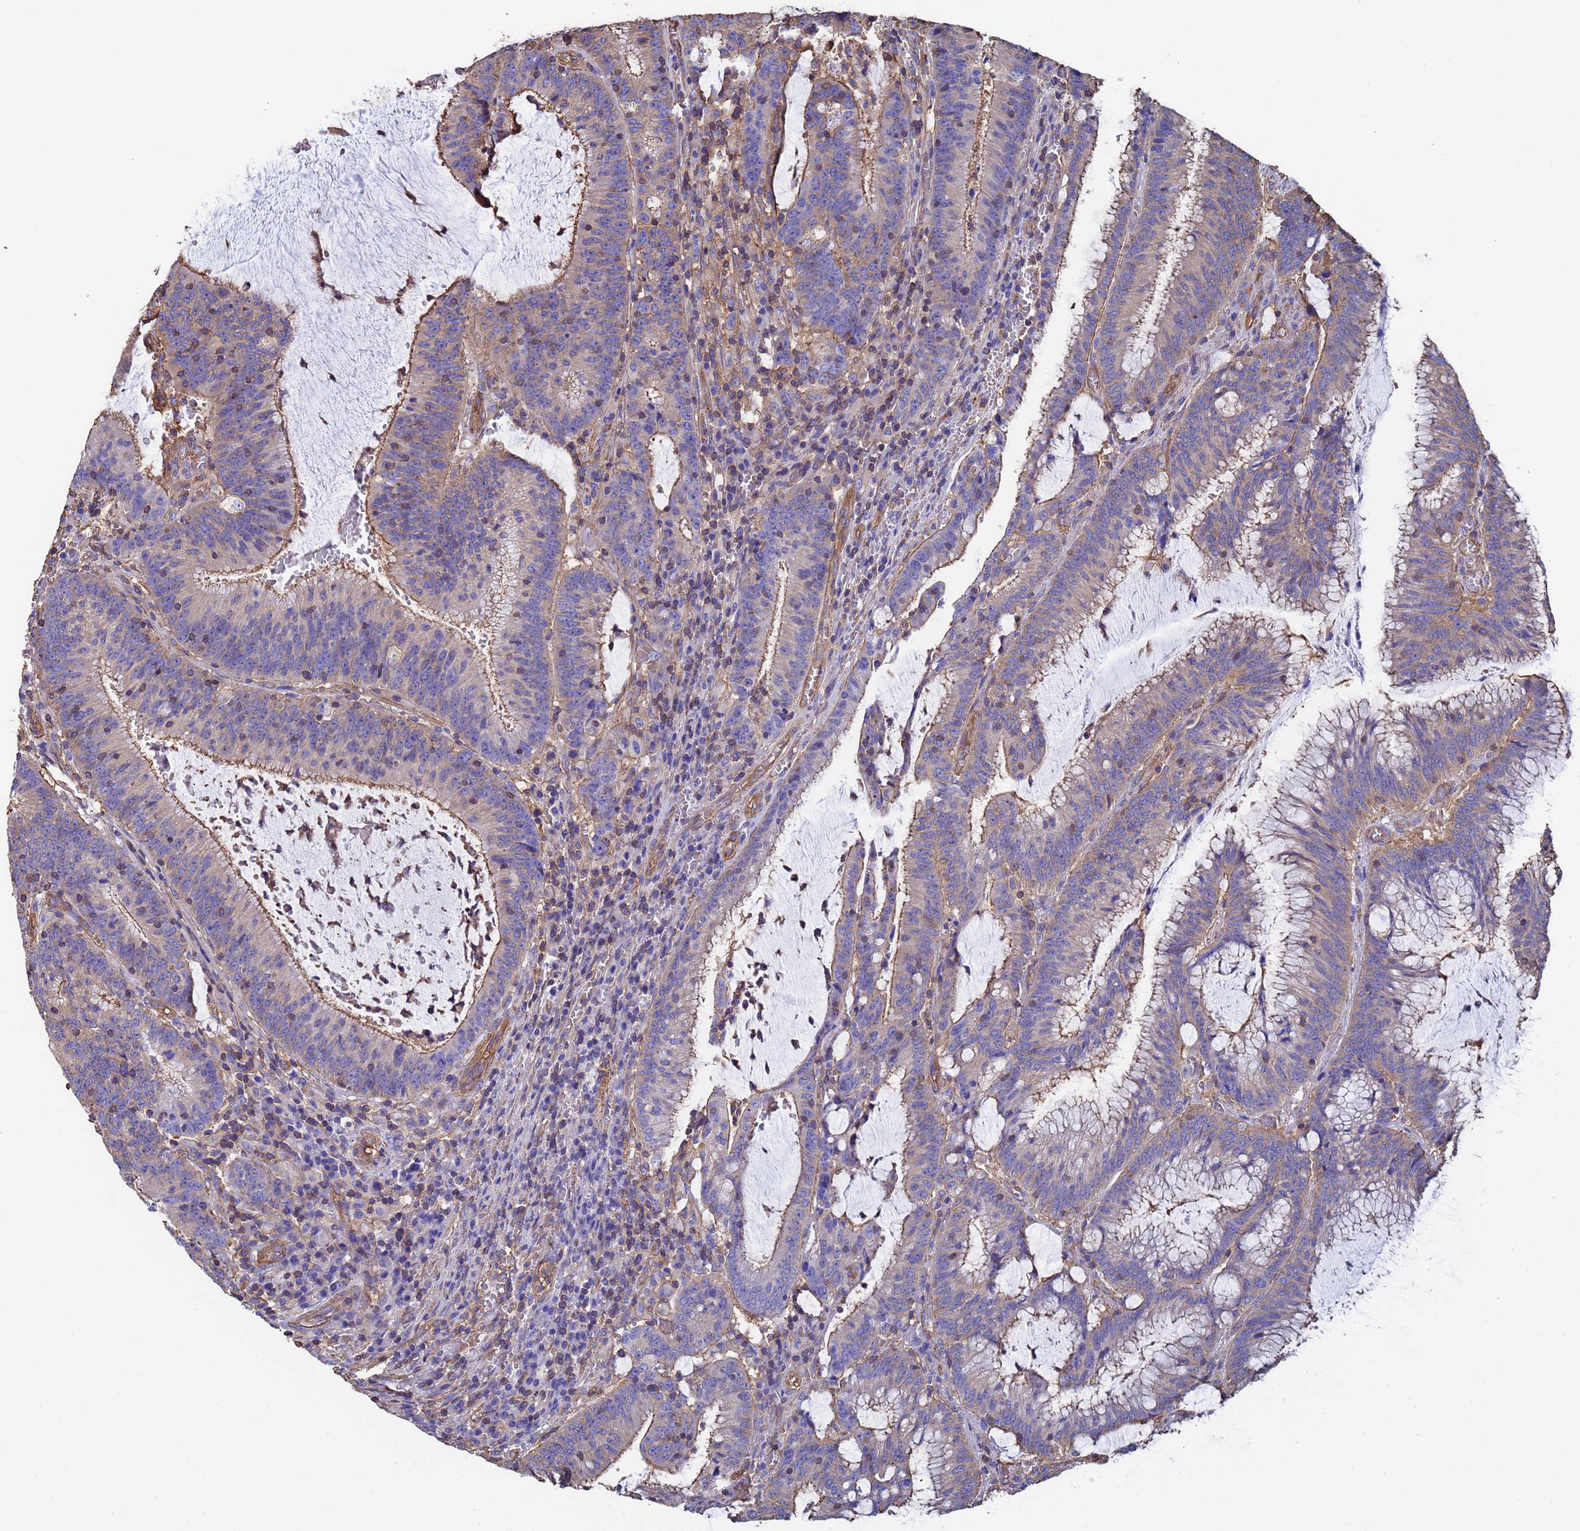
{"staining": {"intensity": "moderate", "quantity": "<25%", "location": "cytoplasmic/membranous"}, "tissue": "colorectal cancer", "cell_type": "Tumor cells", "image_type": "cancer", "snomed": [{"axis": "morphology", "description": "Adenocarcinoma, NOS"}, {"axis": "topography", "description": "Rectum"}], "caption": "High-power microscopy captured an IHC image of adenocarcinoma (colorectal), revealing moderate cytoplasmic/membranous expression in approximately <25% of tumor cells.", "gene": "MYL12A", "patient": {"sex": "female", "age": 77}}